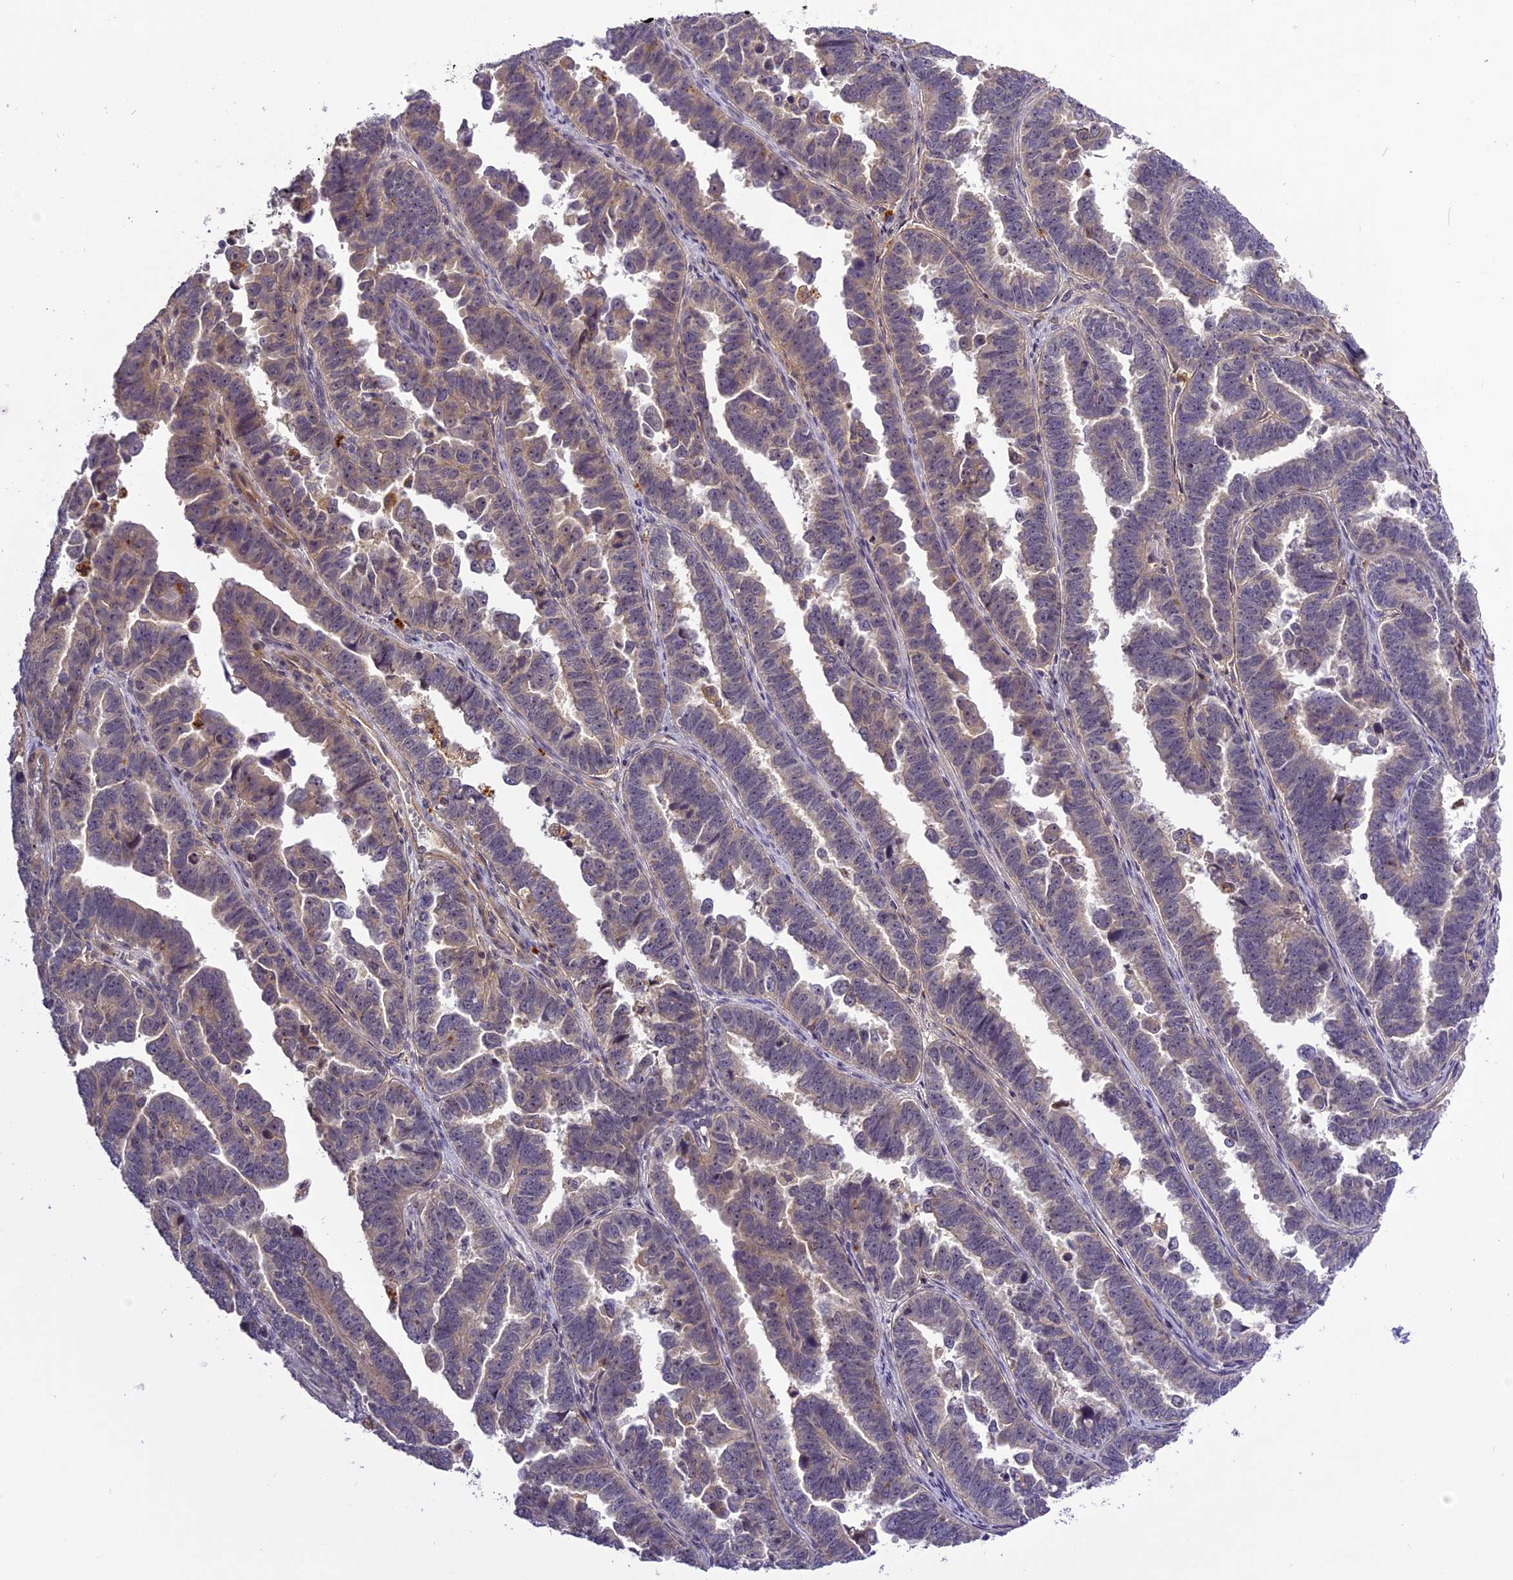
{"staining": {"intensity": "weak", "quantity": "25%-75%", "location": "cytoplasmic/membranous"}, "tissue": "endometrial cancer", "cell_type": "Tumor cells", "image_type": "cancer", "snomed": [{"axis": "morphology", "description": "Adenocarcinoma, NOS"}, {"axis": "topography", "description": "Endometrium"}], "caption": "Human endometrial adenocarcinoma stained for a protein (brown) shows weak cytoplasmic/membranous positive staining in about 25%-75% of tumor cells.", "gene": "FNIP2", "patient": {"sex": "female", "age": 75}}